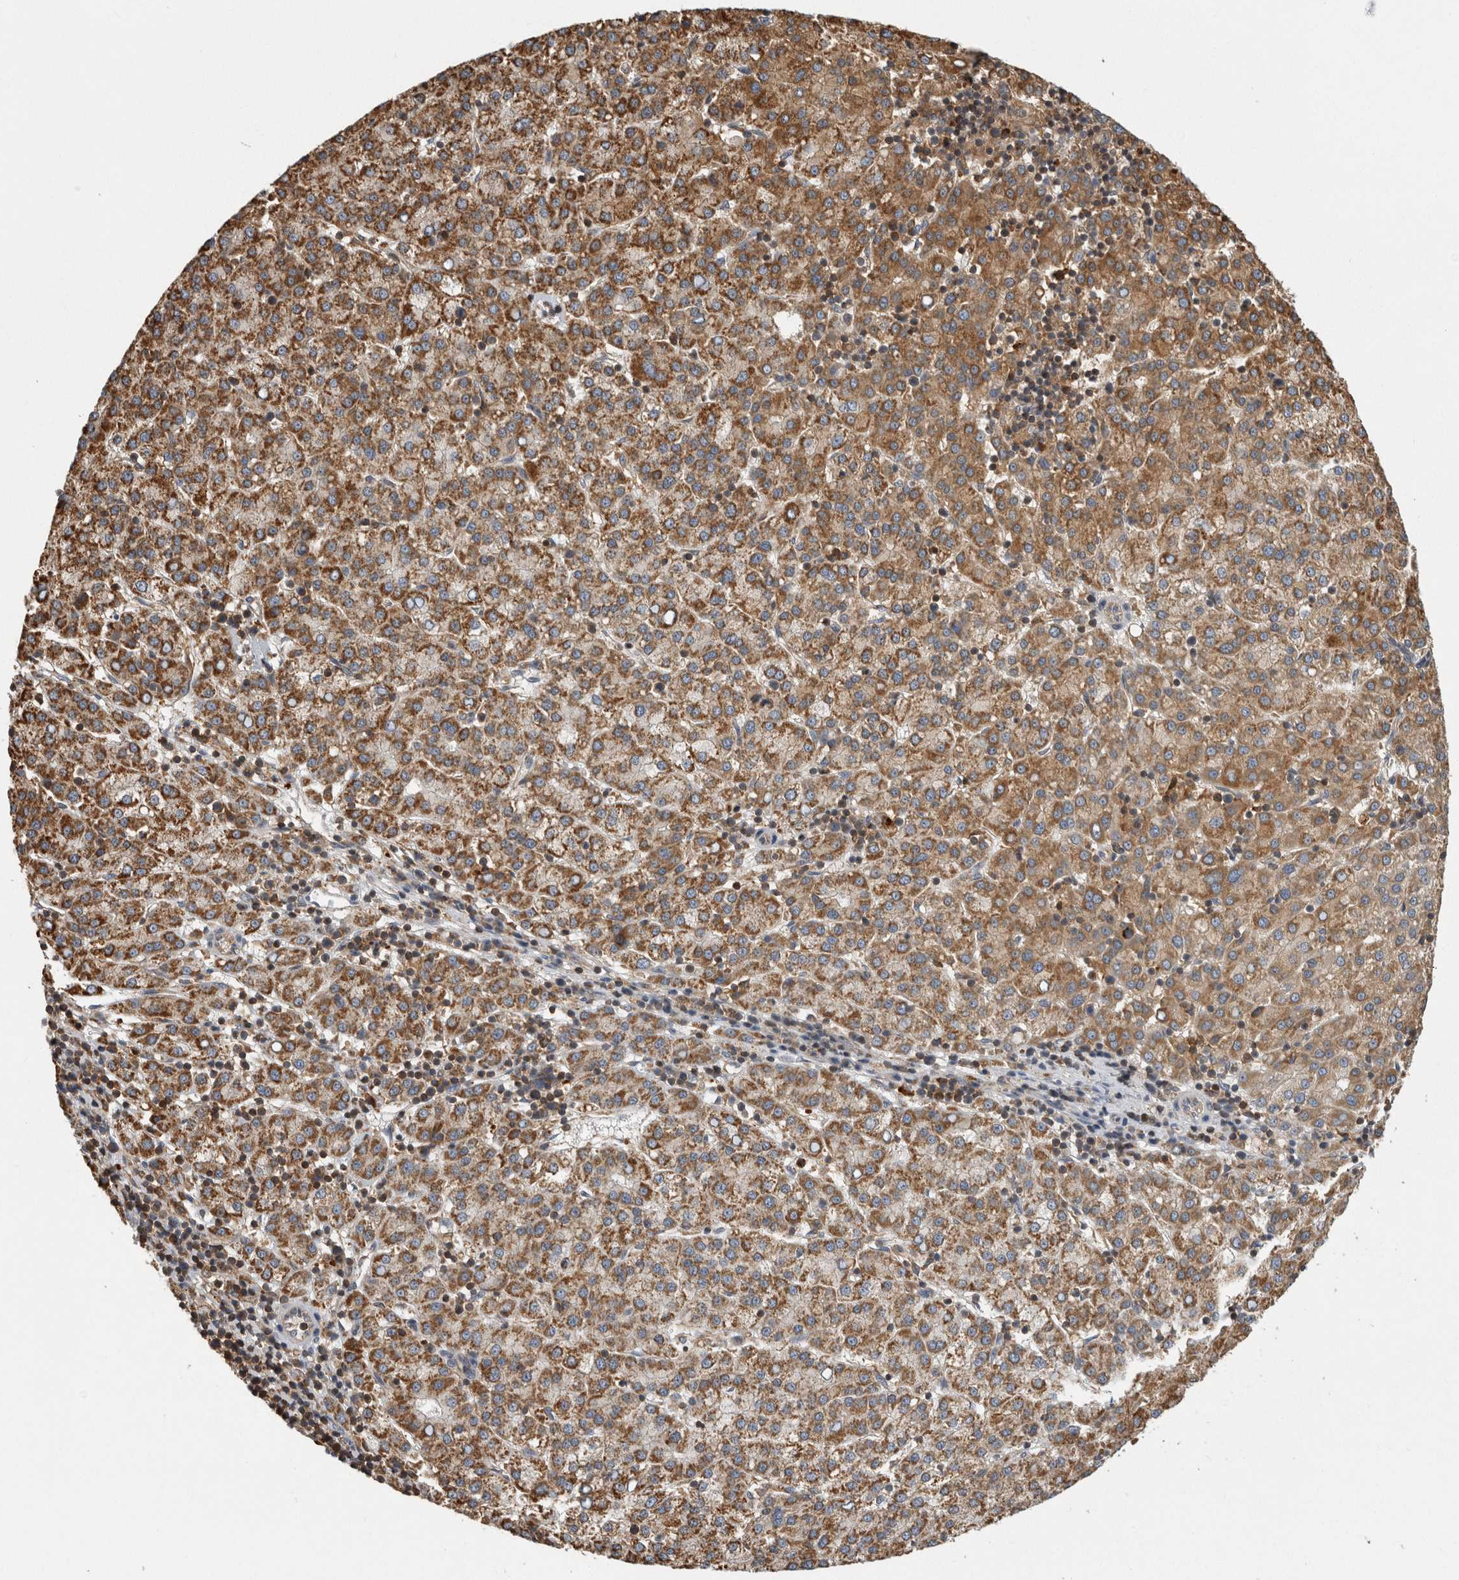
{"staining": {"intensity": "strong", "quantity": ">75%", "location": "cytoplasmic/membranous"}, "tissue": "liver cancer", "cell_type": "Tumor cells", "image_type": "cancer", "snomed": [{"axis": "morphology", "description": "Carcinoma, Hepatocellular, NOS"}, {"axis": "topography", "description": "Liver"}], "caption": "The histopathology image demonstrates a brown stain indicating the presence of a protein in the cytoplasmic/membranous of tumor cells in liver cancer (hepatocellular carcinoma).", "gene": "GRIK2", "patient": {"sex": "female", "age": 58}}